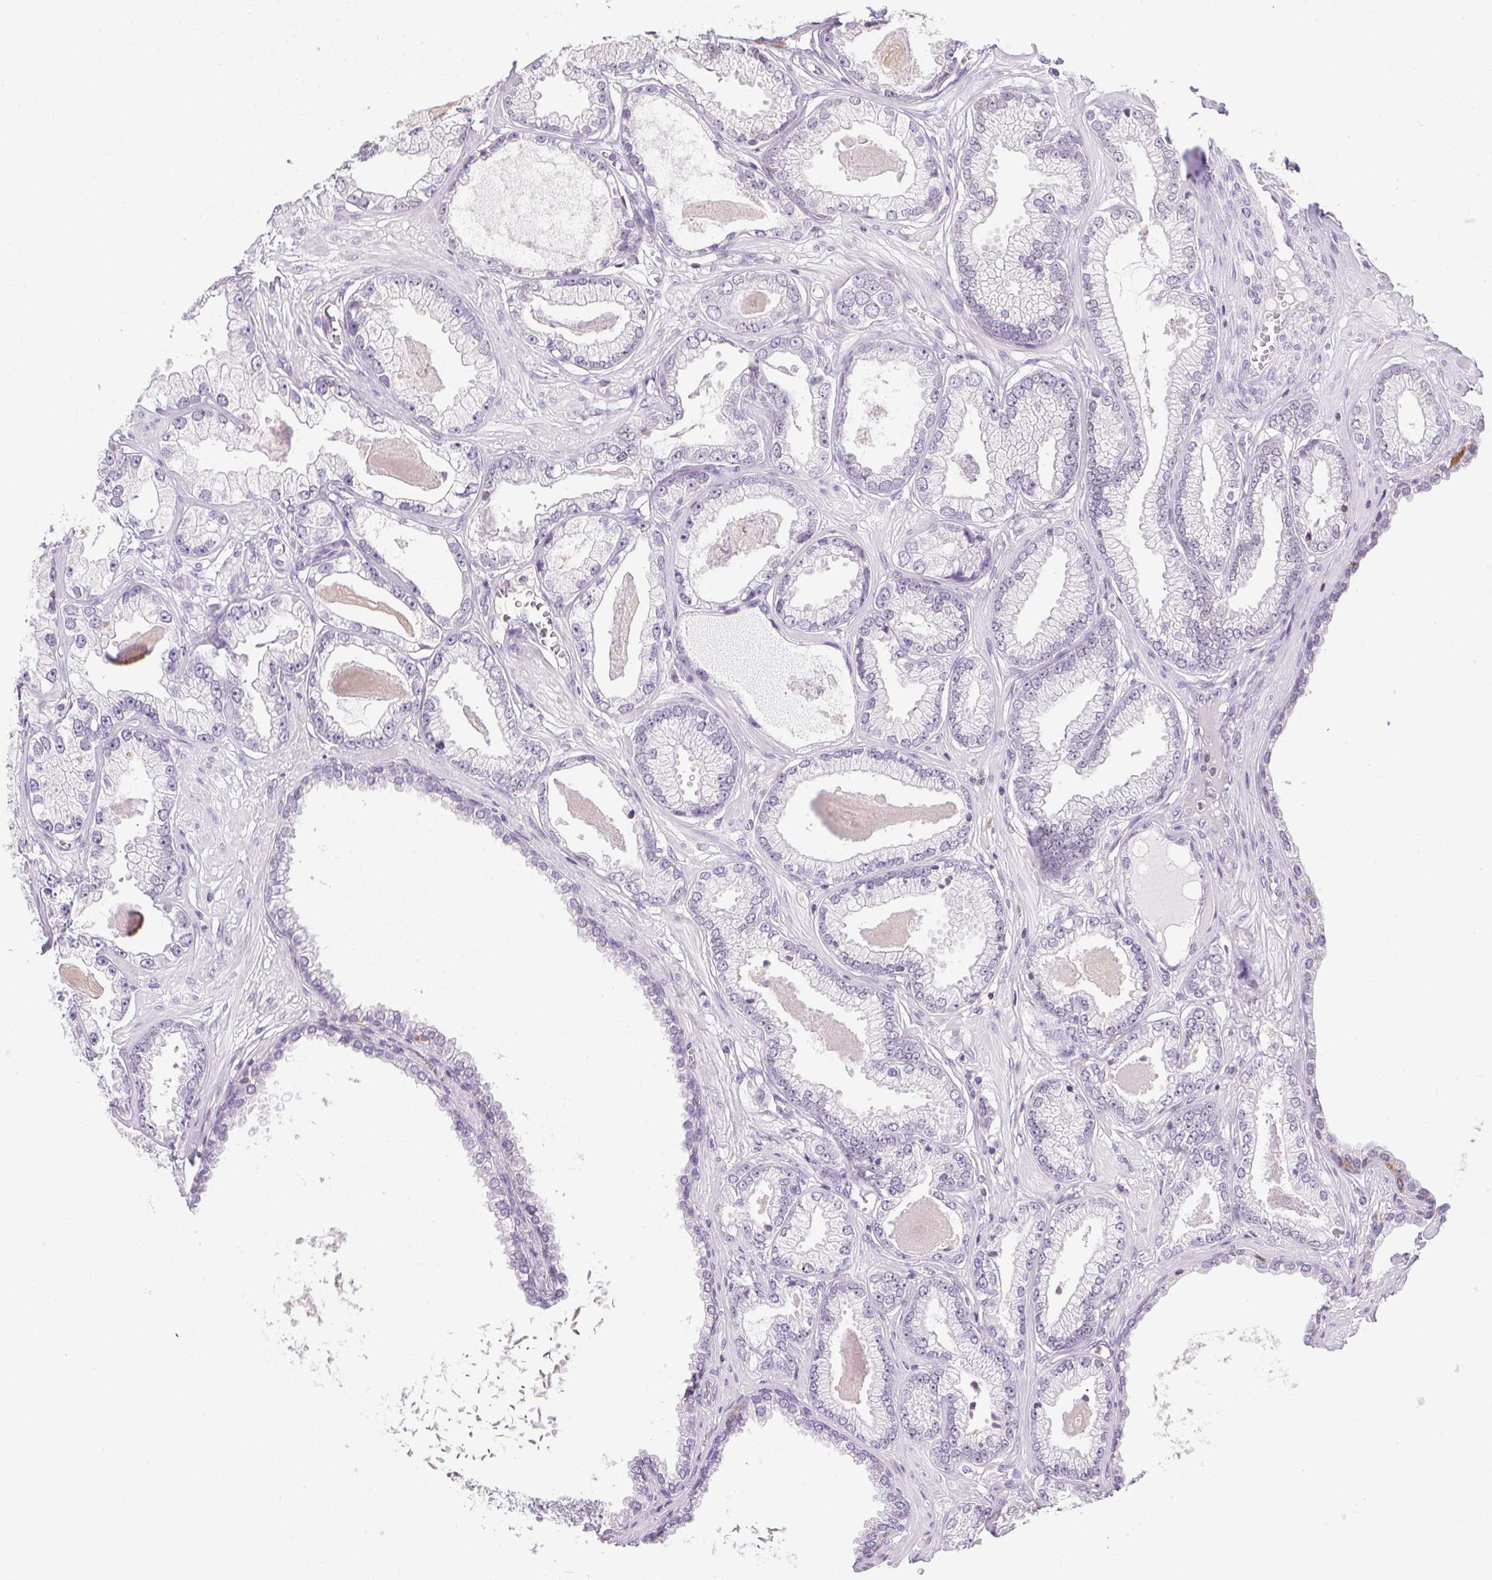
{"staining": {"intensity": "negative", "quantity": "none", "location": "none"}, "tissue": "prostate cancer", "cell_type": "Tumor cells", "image_type": "cancer", "snomed": [{"axis": "morphology", "description": "Adenocarcinoma, Low grade"}, {"axis": "topography", "description": "Prostate"}], "caption": "Tumor cells are negative for brown protein staining in prostate cancer (adenocarcinoma (low-grade)).", "gene": "PRL", "patient": {"sex": "male", "age": 64}}